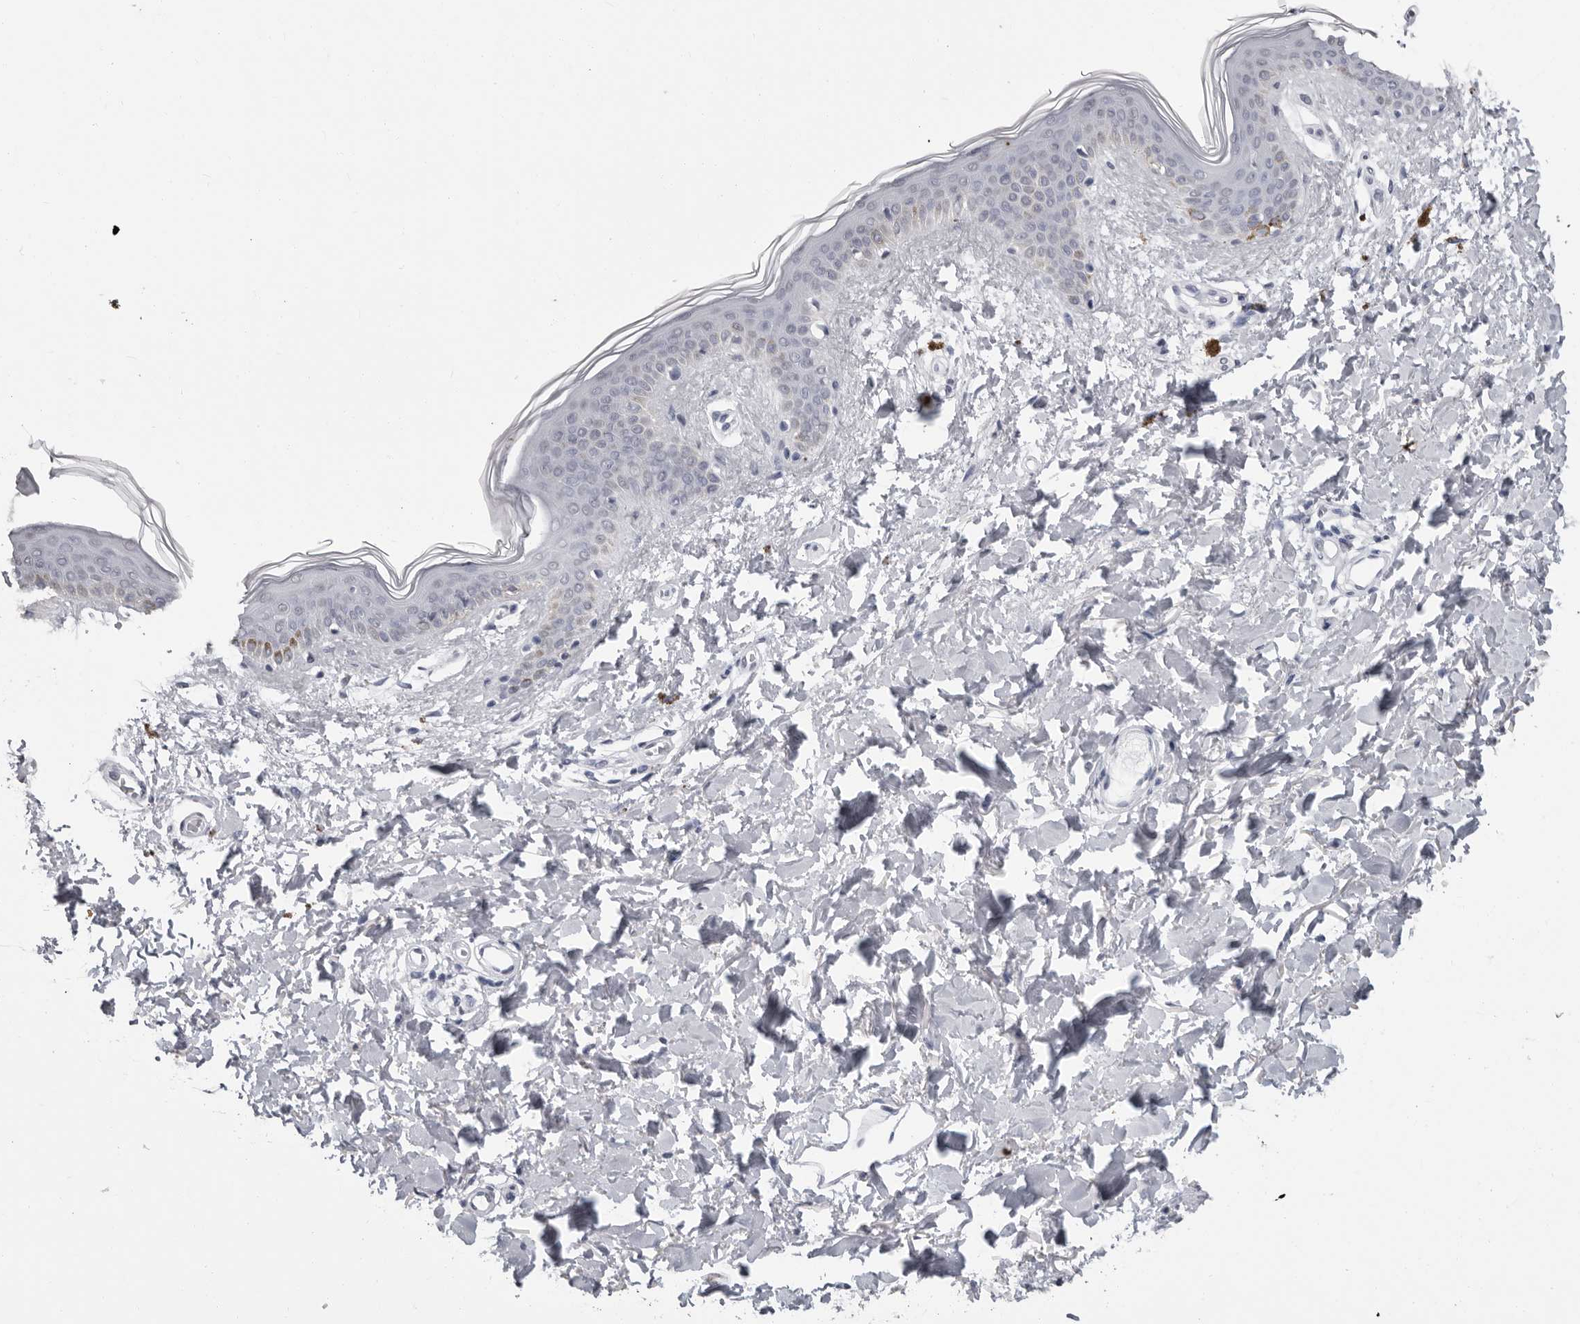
{"staining": {"intensity": "negative", "quantity": "none", "location": "none"}, "tissue": "skin", "cell_type": "Fibroblasts", "image_type": "normal", "snomed": [{"axis": "morphology", "description": "Normal tissue, NOS"}, {"axis": "topography", "description": "Skin"}], "caption": "DAB immunohistochemical staining of normal human skin exhibits no significant positivity in fibroblasts.", "gene": "HEPACAM", "patient": {"sex": "female", "age": 46}}